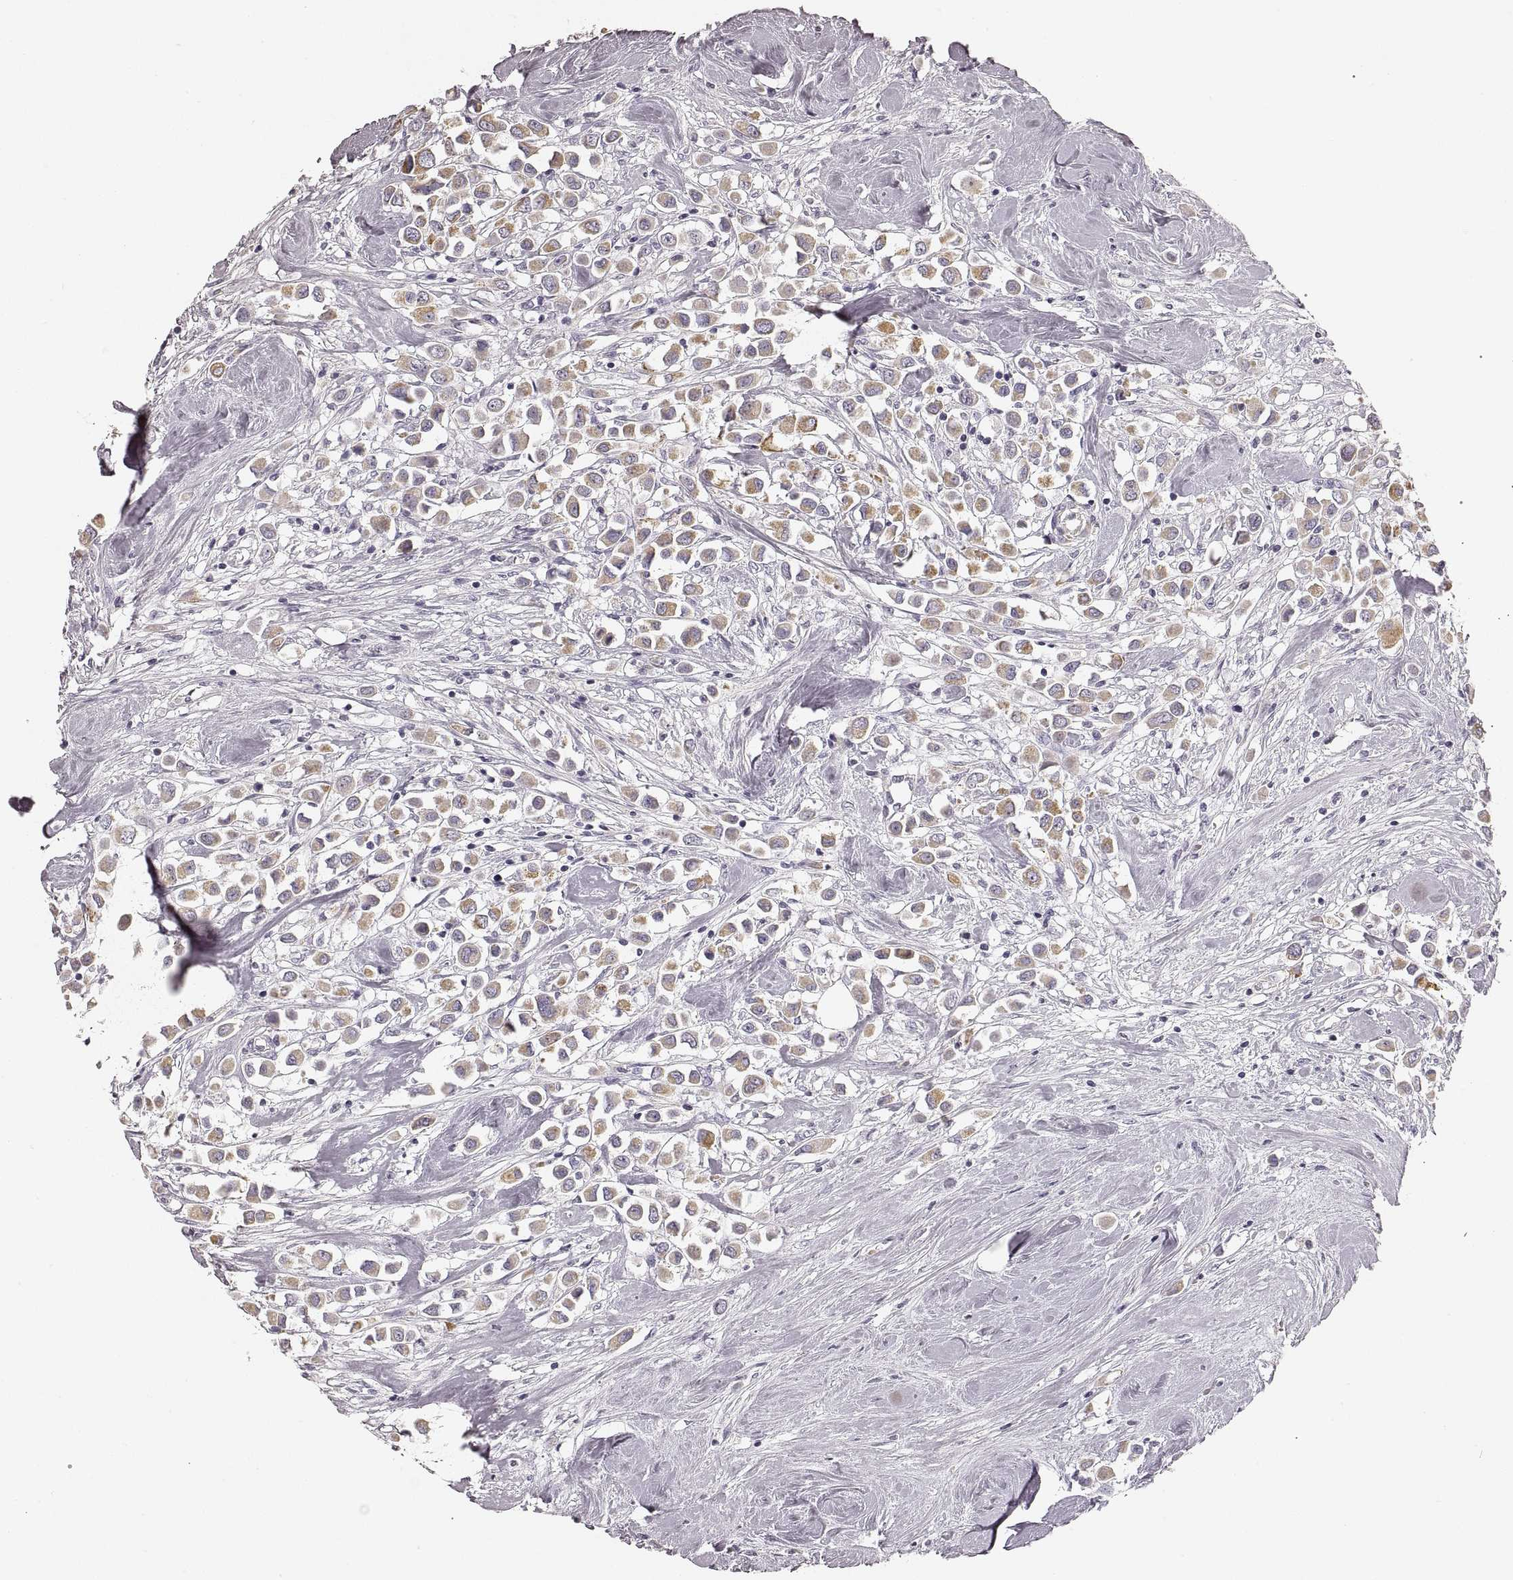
{"staining": {"intensity": "weak", "quantity": ">75%", "location": "cytoplasmic/membranous"}, "tissue": "breast cancer", "cell_type": "Tumor cells", "image_type": "cancer", "snomed": [{"axis": "morphology", "description": "Duct carcinoma"}, {"axis": "topography", "description": "Breast"}], "caption": "Protein expression analysis of human breast cancer (invasive ductal carcinoma) reveals weak cytoplasmic/membranous positivity in about >75% of tumor cells. (DAB (3,3'-diaminobenzidine) IHC with brightfield microscopy, high magnification).", "gene": "RDH13", "patient": {"sex": "female", "age": 61}}